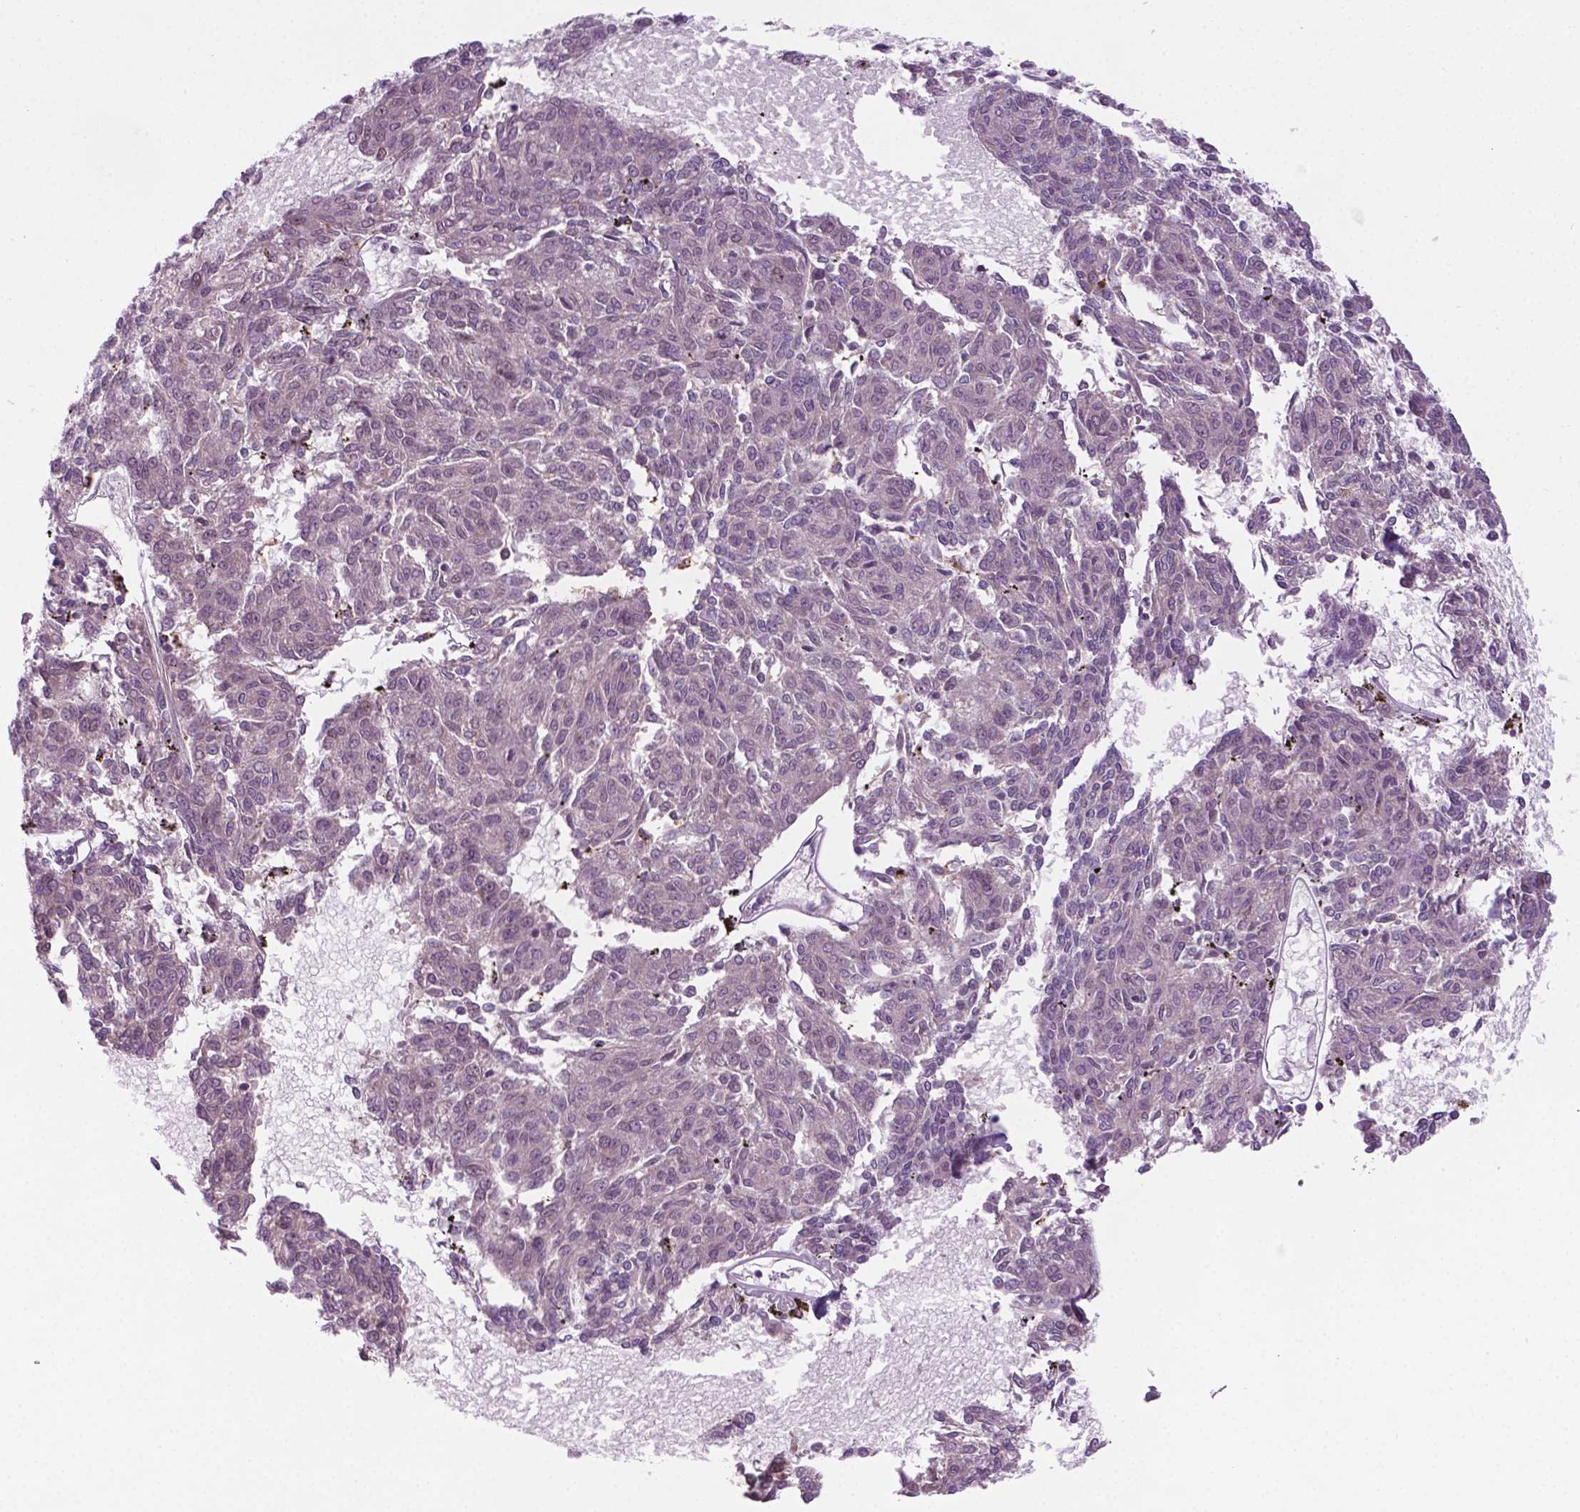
{"staining": {"intensity": "negative", "quantity": "none", "location": "none"}, "tissue": "melanoma", "cell_type": "Tumor cells", "image_type": "cancer", "snomed": [{"axis": "morphology", "description": "Malignant melanoma, NOS"}, {"axis": "topography", "description": "Skin"}], "caption": "This histopathology image is of melanoma stained with immunohistochemistry to label a protein in brown with the nuclei are counter-stained blue. There is no expression in tumor cells. The staining is performed using DAB (3,3'-diaminobenzidine) brown chromogen with nuclei counter-stained in using hematoxylin.", "gene": "PHAX", "patient": {"sex": "female", "age": 72}}